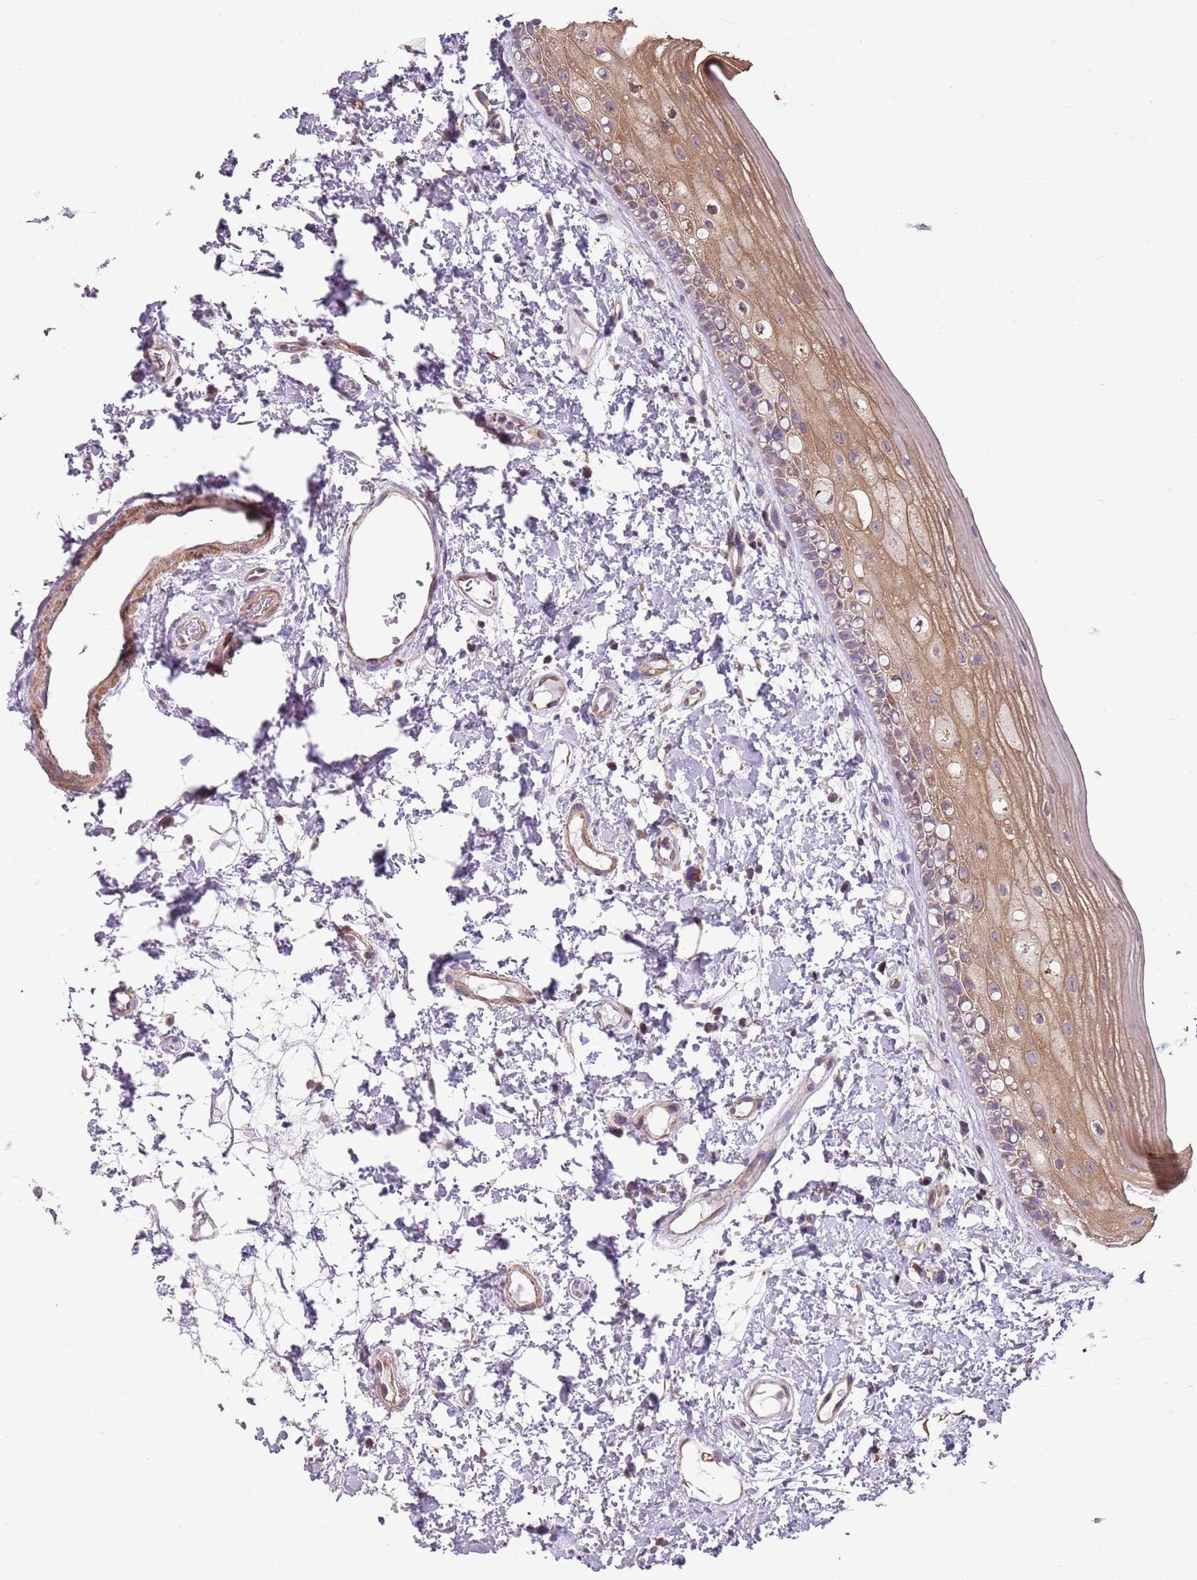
{"staining": {"intensity": "moderate", "quantity": "<25%", "location": "cytoplasmic/membranous"}, "tissue": "oral mucosa", "cell_type": "Squamous epithelial cells", "image_type": "normal", "snomed": [{"axis": "morphology", "description": "Normal tissue, NOS"}, {"axis": "topography", "description": "Oral tissue"}], "caption": "Immunohistochemical staining of normal oral mucosa shows <25% levels of moderate cytoplasmic/membranous protein expression in approximately <25% of squamous epithelial cells.", "gene": "GAS8", "patient": {"sex": "female", "age": 76}}